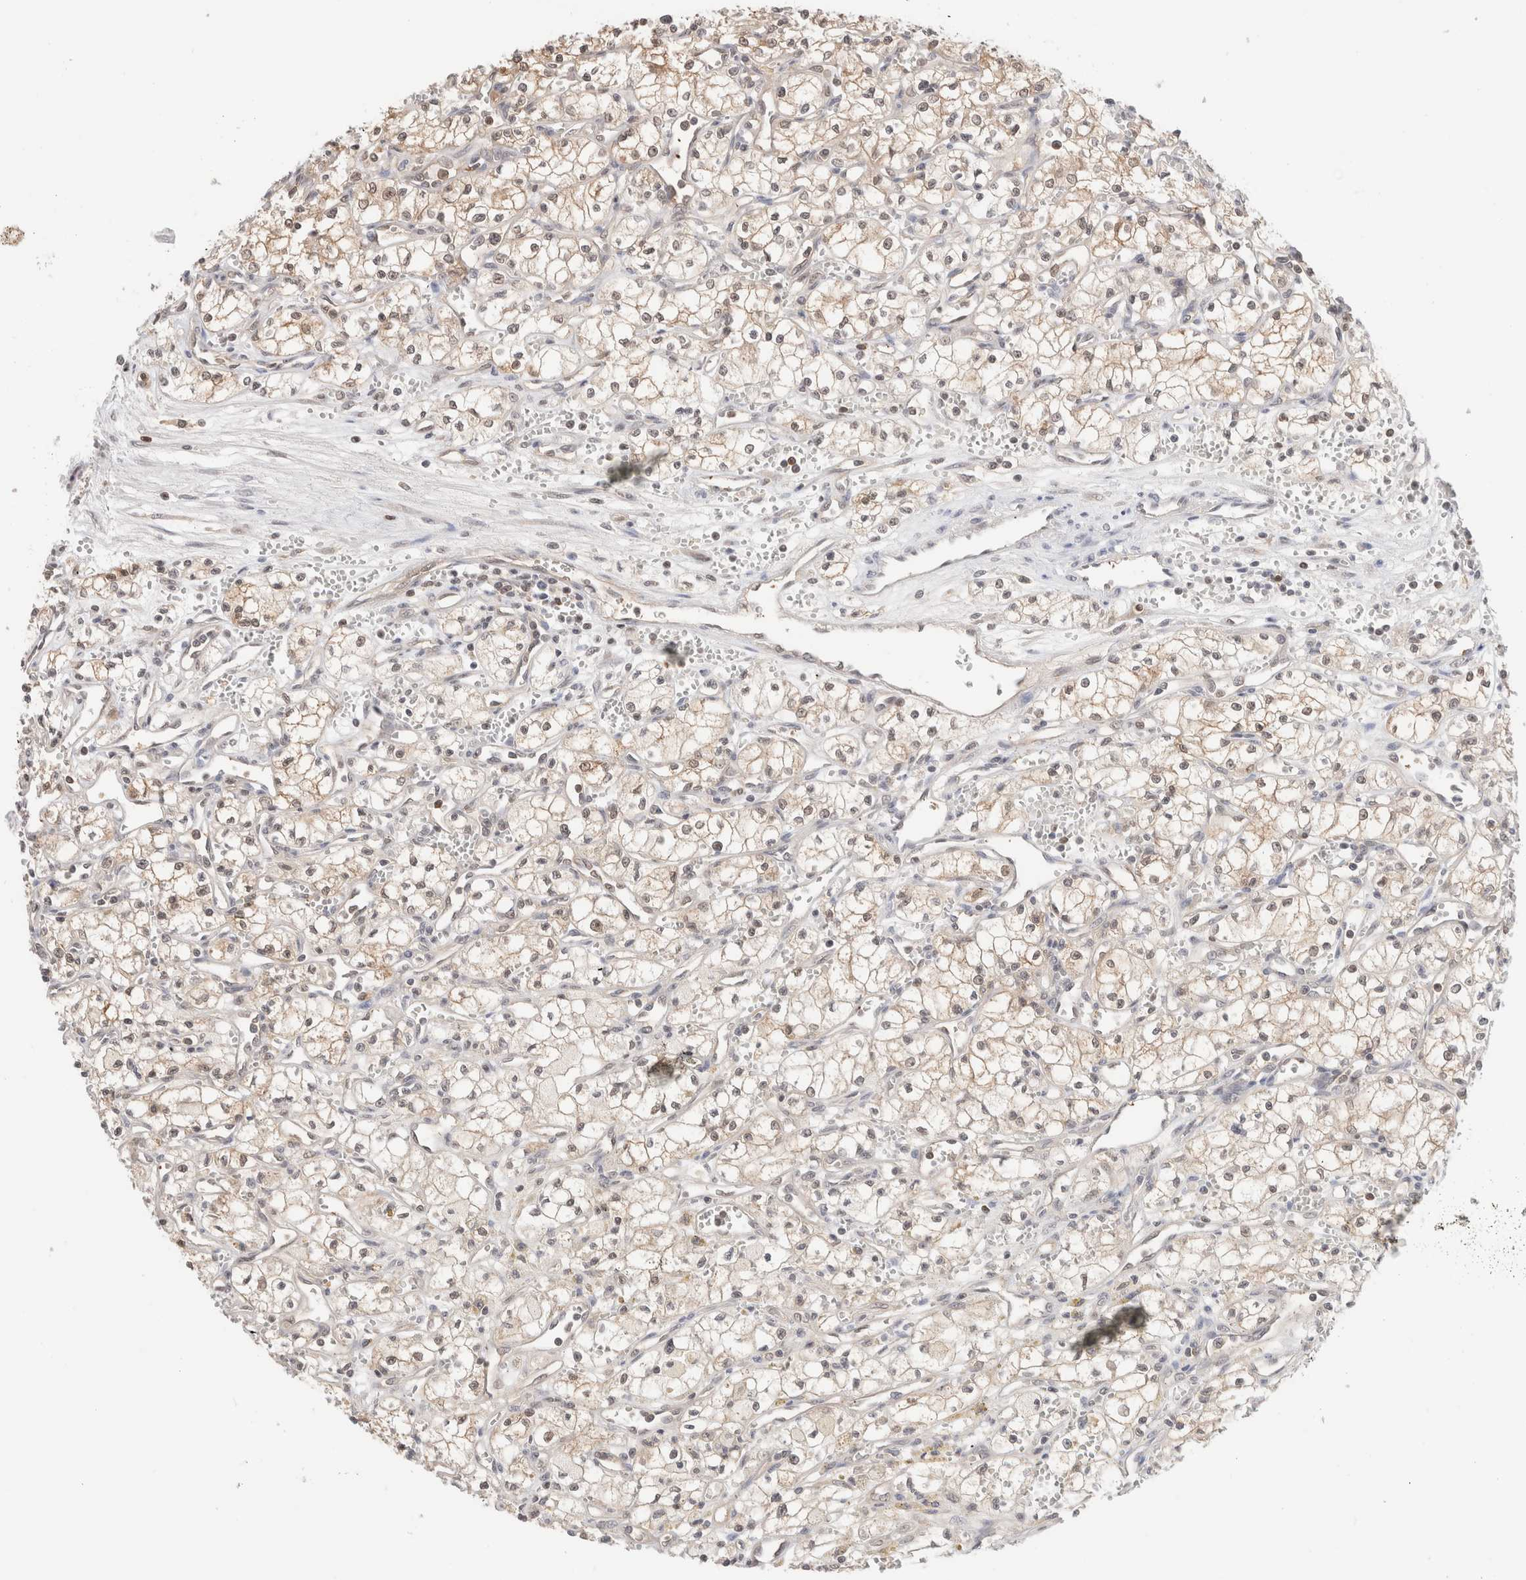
{"staining": {"intensity": "weak", "quantity": "25%-75%", "location": "cytoplasmic/membranous,nuclear"}, "tissue": "renal cancer", "cell_type": "Tumor cells", "image_type": "cancer", "snomed": [{"axis": "morphology", "description": "Adenocarcinoma, NOS"}, {"axis": "topography", "description": "Kidney"}], "caption": "DAB (3,3'-diaminobenzidine) immunohistochemical staining of renal cancer exhibits weak cytoplasmic/membranous and nuclear protein staining in about 25%-75% of tumor cells. (DAB (3,3'-diaminobenzidine) IHC with brightfield microscopy, high magnification).", "gene": "C17orf97", "patient": {"sex": "male", "age": 59}}